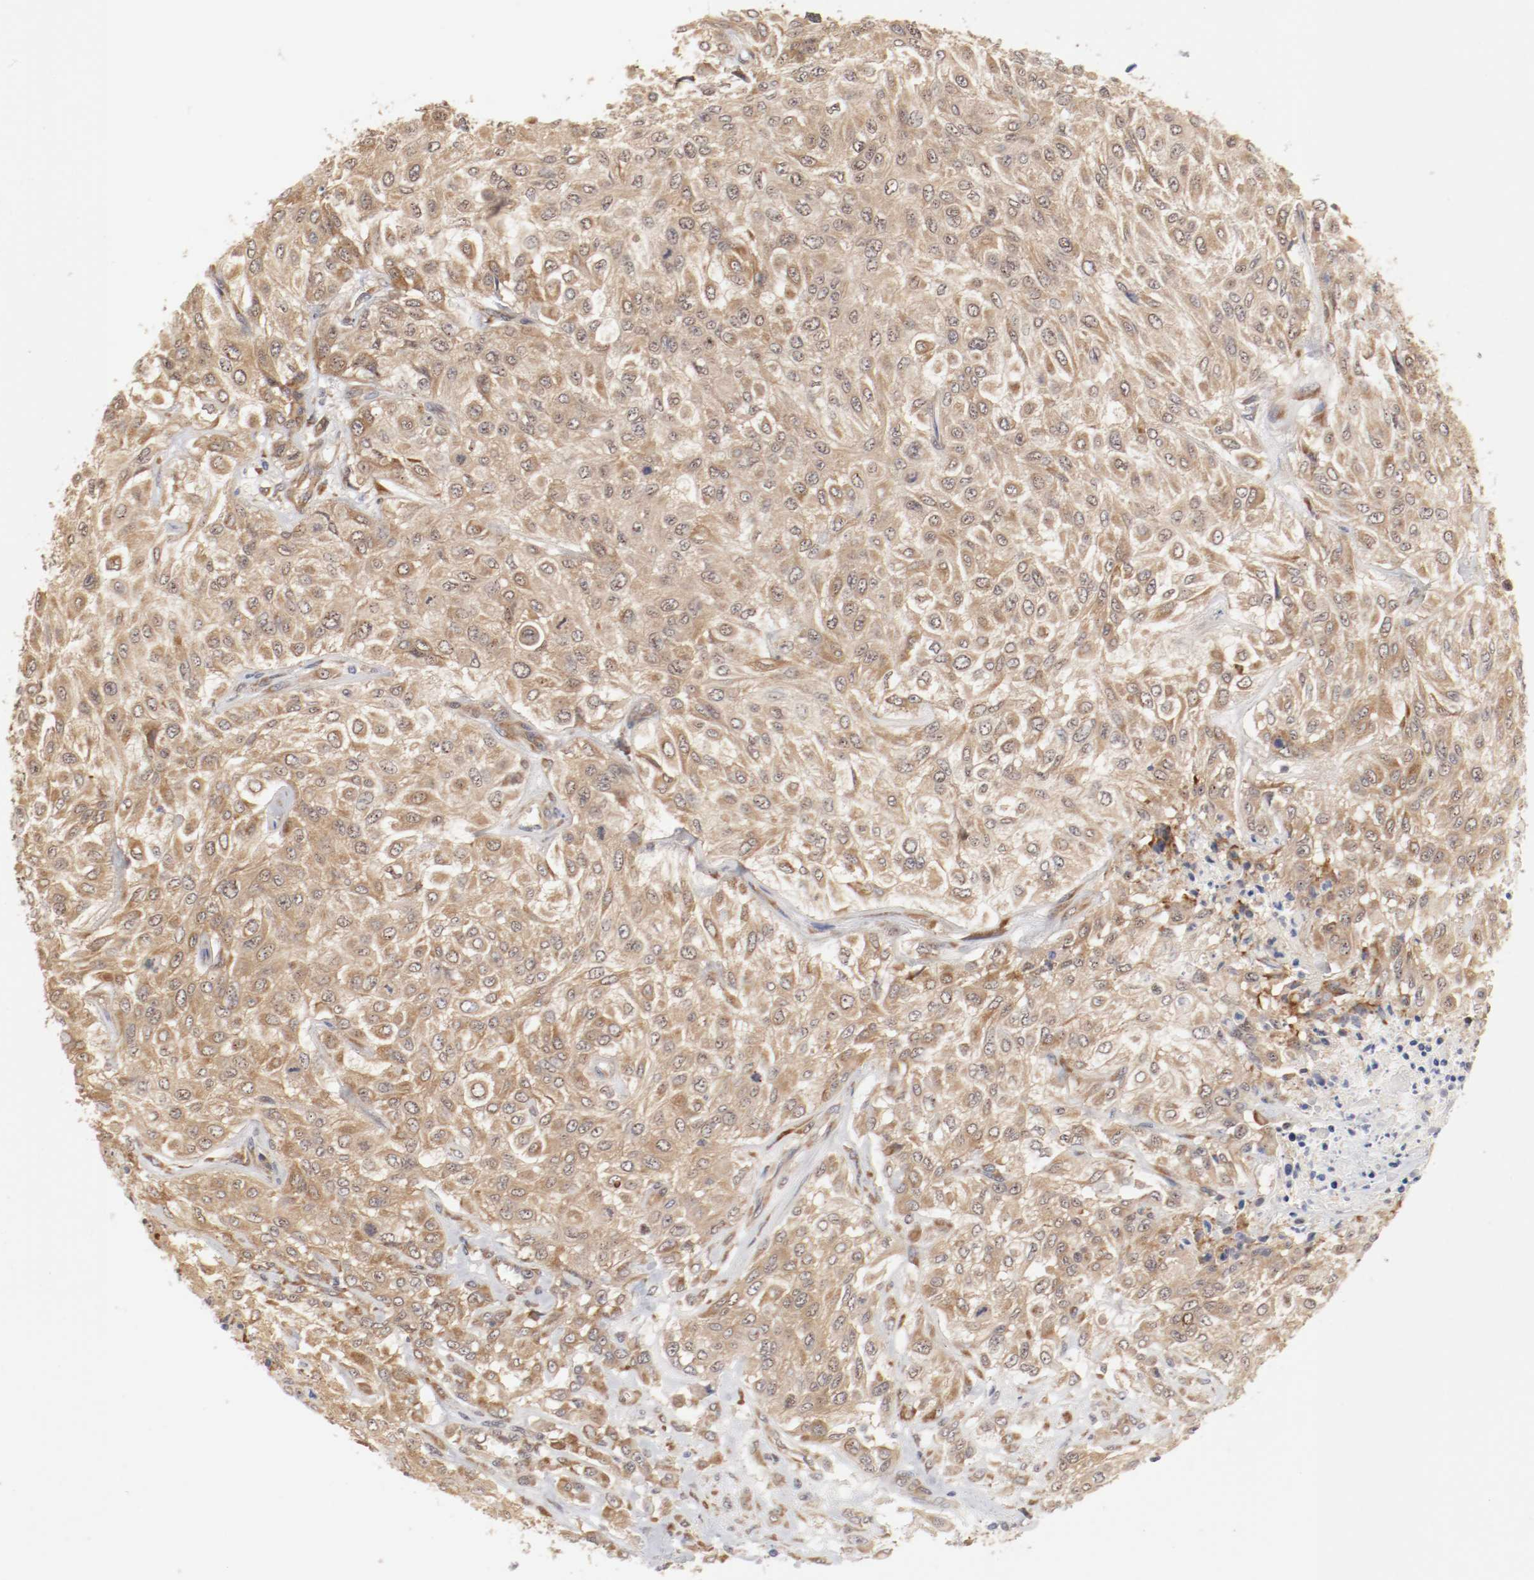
{"staining": {"intensity": "weak", "quantity": ">75%", "location": "cytoplasmic/membranous"}, "tissue": "urothelial cancer", "cell_type": "Tumor cells", "image_type": "cancer", "snomed": [{"axis": "morphology", "description": "Urothelial carcinoma, High grade"}, {"axis": "topography", "description": "Urinary bladder"}], "caption": "Immunohistochemistry histopathology image of urothelial cancer stained for a protein (brown), which exhibits low levels of weak cytoplasmic/membranous staining in approximately >75% of tumor cells.", "gene": "FKBP3", "patient": {"sex": "male", "age": 57}}